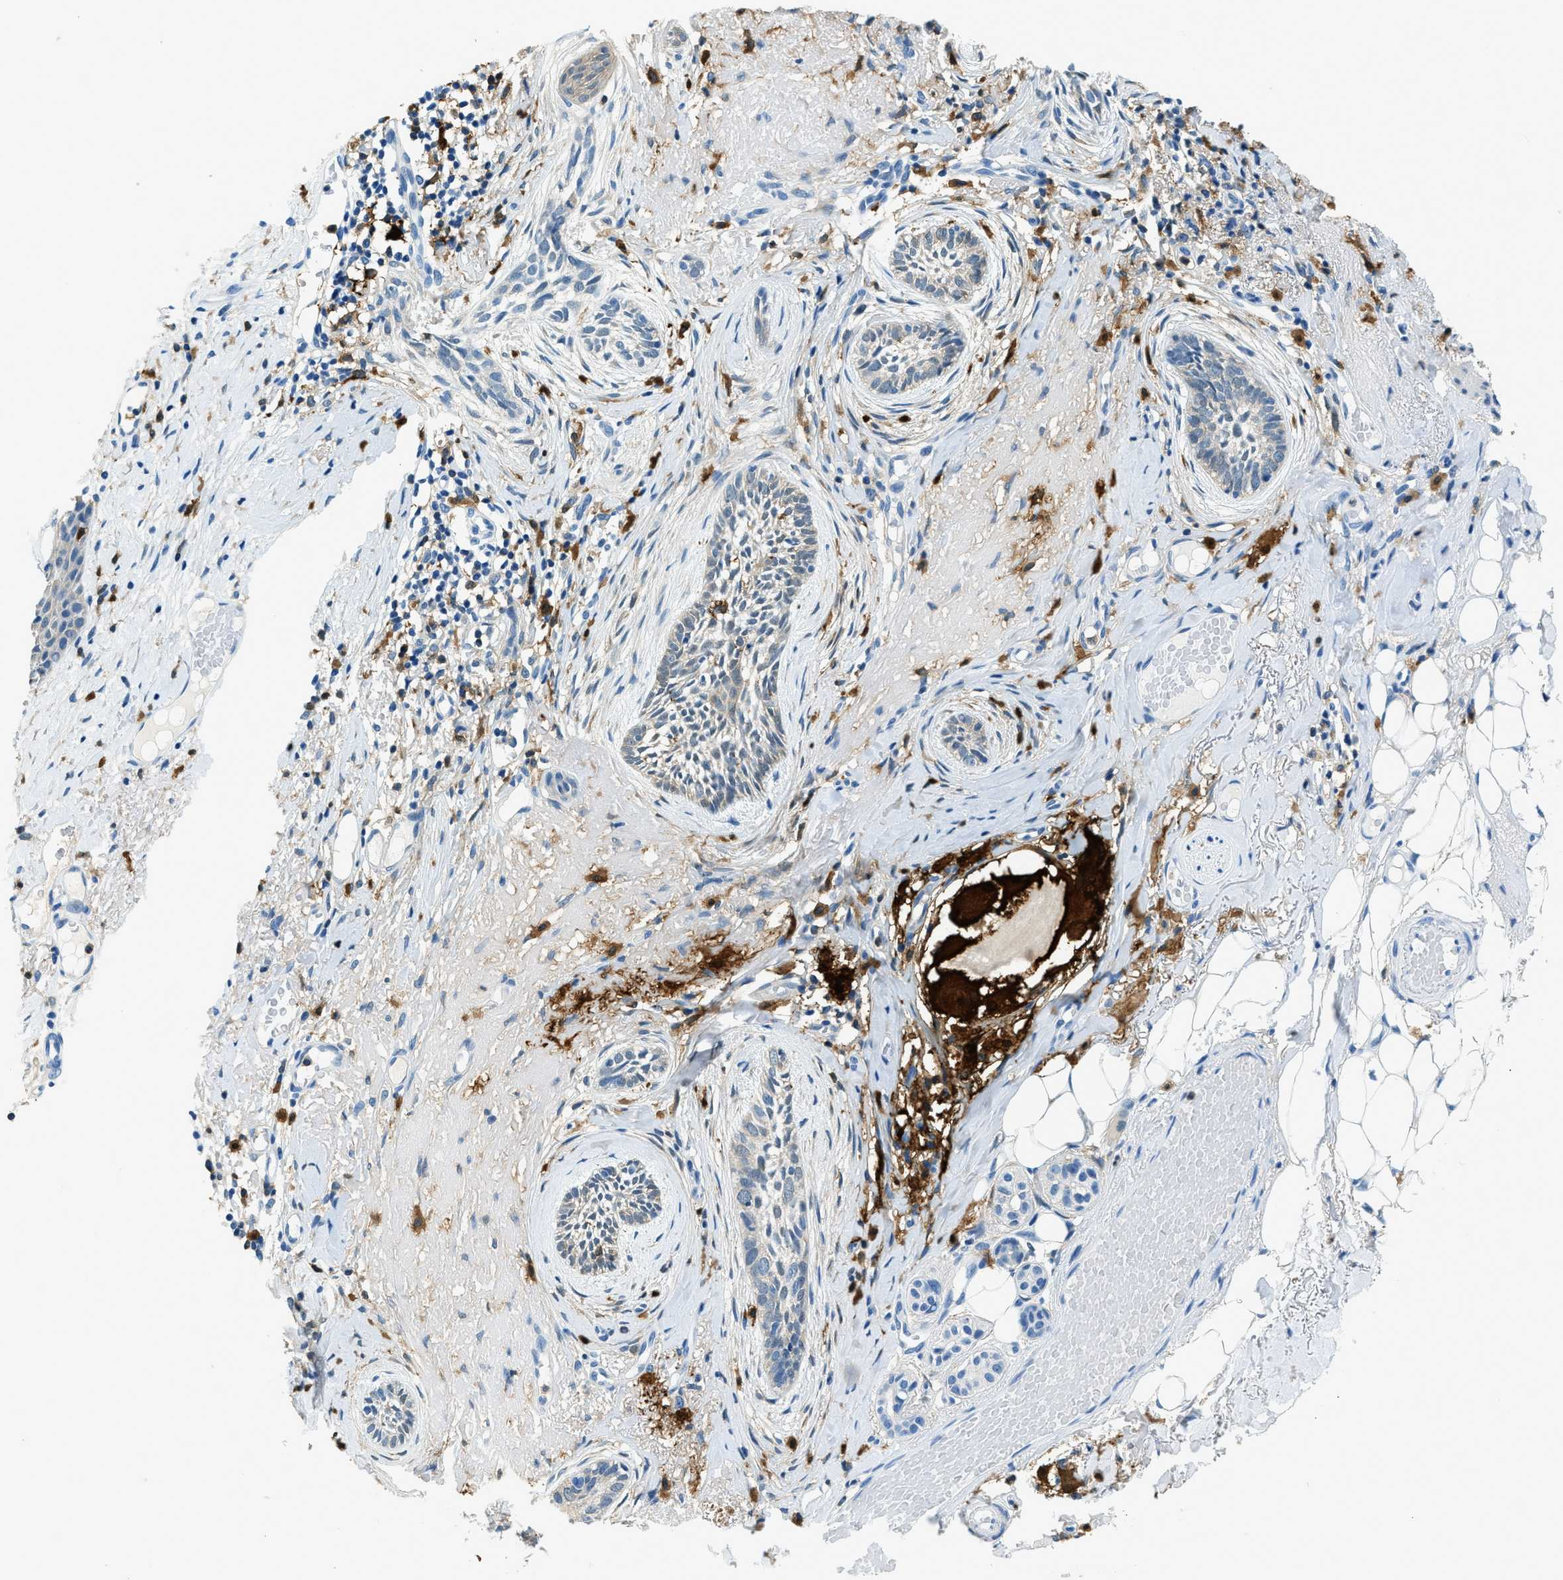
{"staining": {"intensity": "weak", "quantity": "<25%", "location": "cytoplasmic/membranous"}, "tissue": "skin cancer", "cell_type": "Tumor cells", "image_type": "cancer", "snomed": [{"axis": "morphology", "description": "Basal cell carcinoma"}, {"axis": "topography", "description": "Skin"}], "caption": "Immunohistochemistry of skin cancer shows no staining in tumor cells.", "gene": "CAPG", "patient": {"sex": "female", "age": 88}}